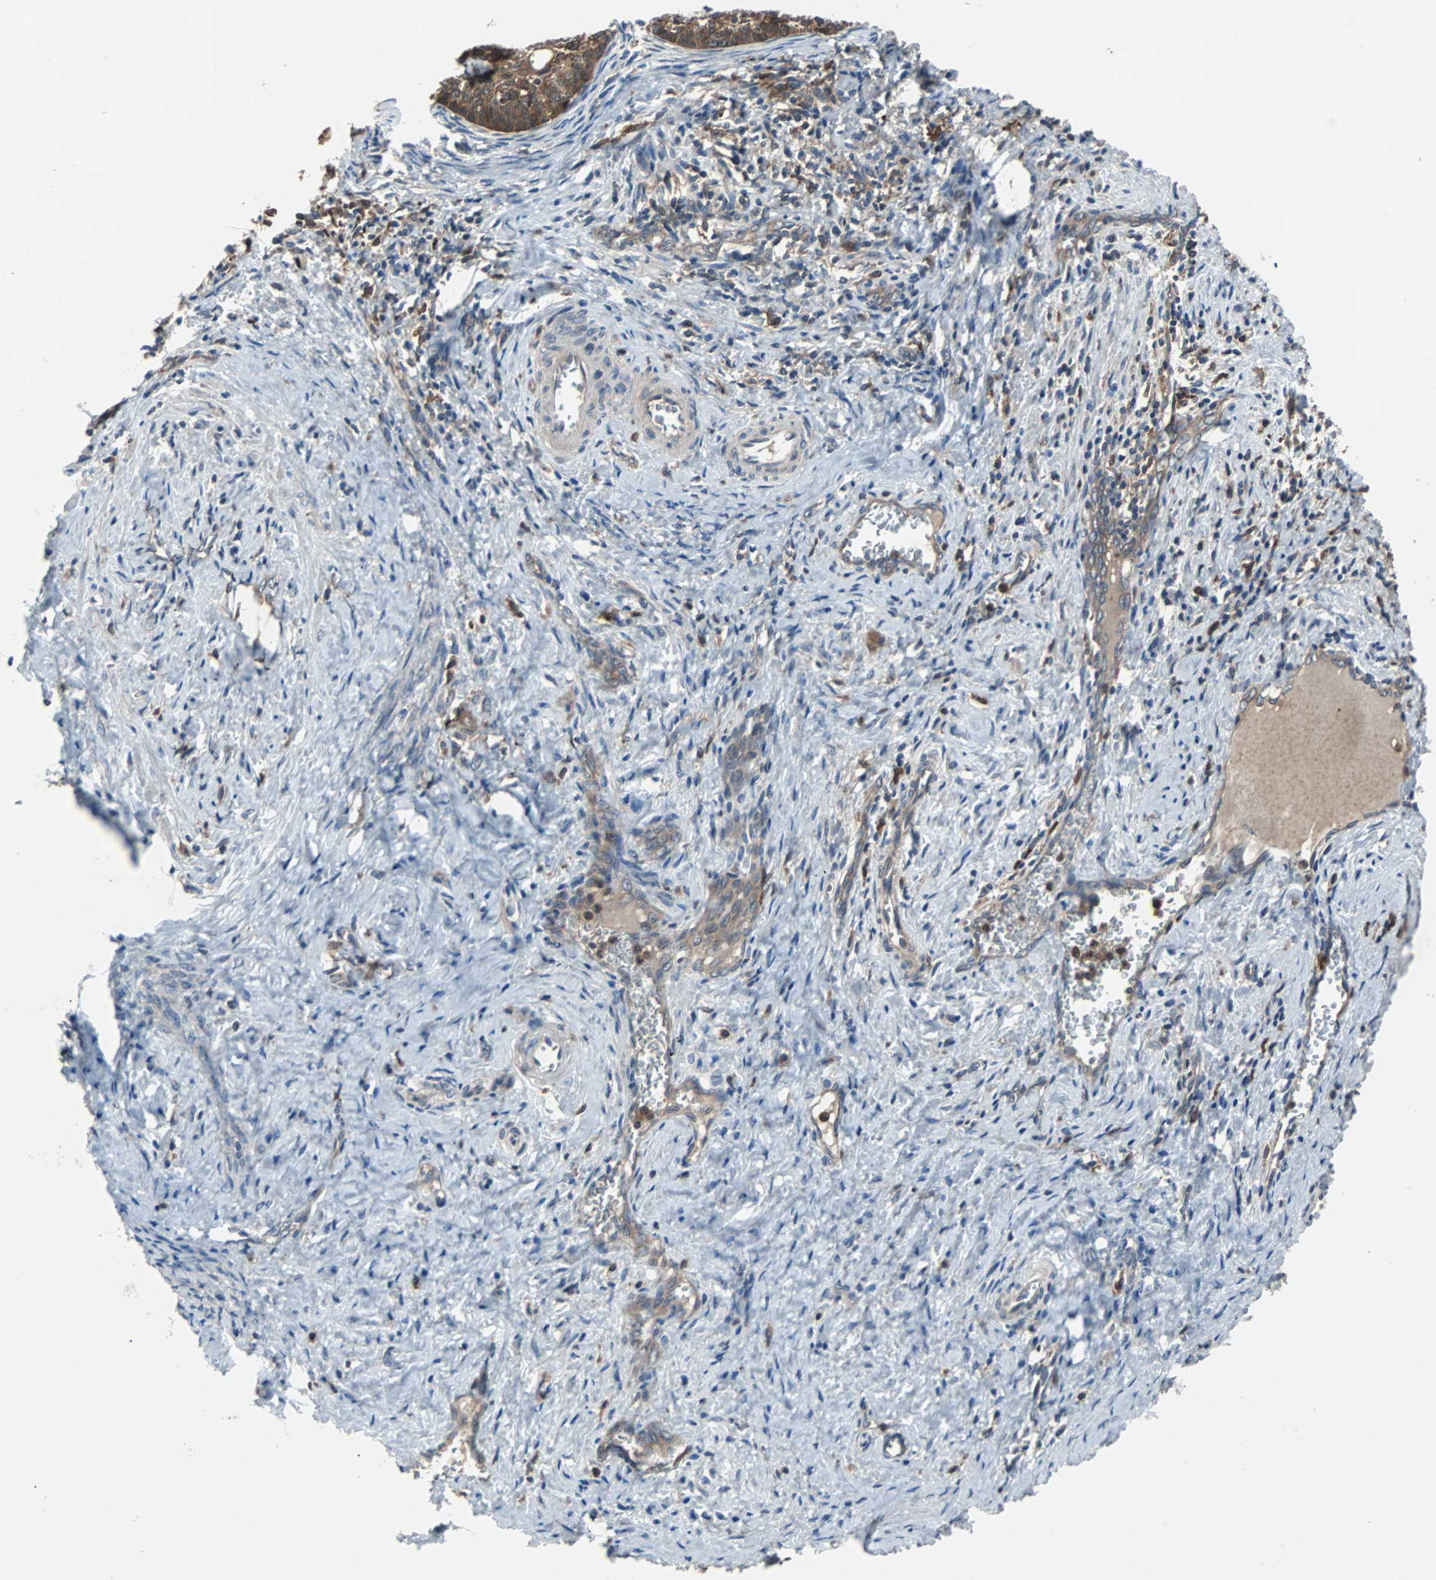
{"staining": {"intensity": "moderate", "quantity": ">75%", "location": "cytoplasmic/membranous"}, "tissue": "cervical cancer", "cell_type": "Tumor cells", "image_type": "cancer", "snomed": [{"axis": "morphology", "description": "Squamous cell carcinoma, NOS"}, {"axis": "topography", "description": "Cervix"}], "caption": "Immunohistochemical staining of cervical cancer (squamous cell carcinoma) displays moderate cytoplasmic/membranous protein positivity in about >75% of tumor cells.", "gene": "PAK1", "patient": {"sex": "female", "age": 33}}